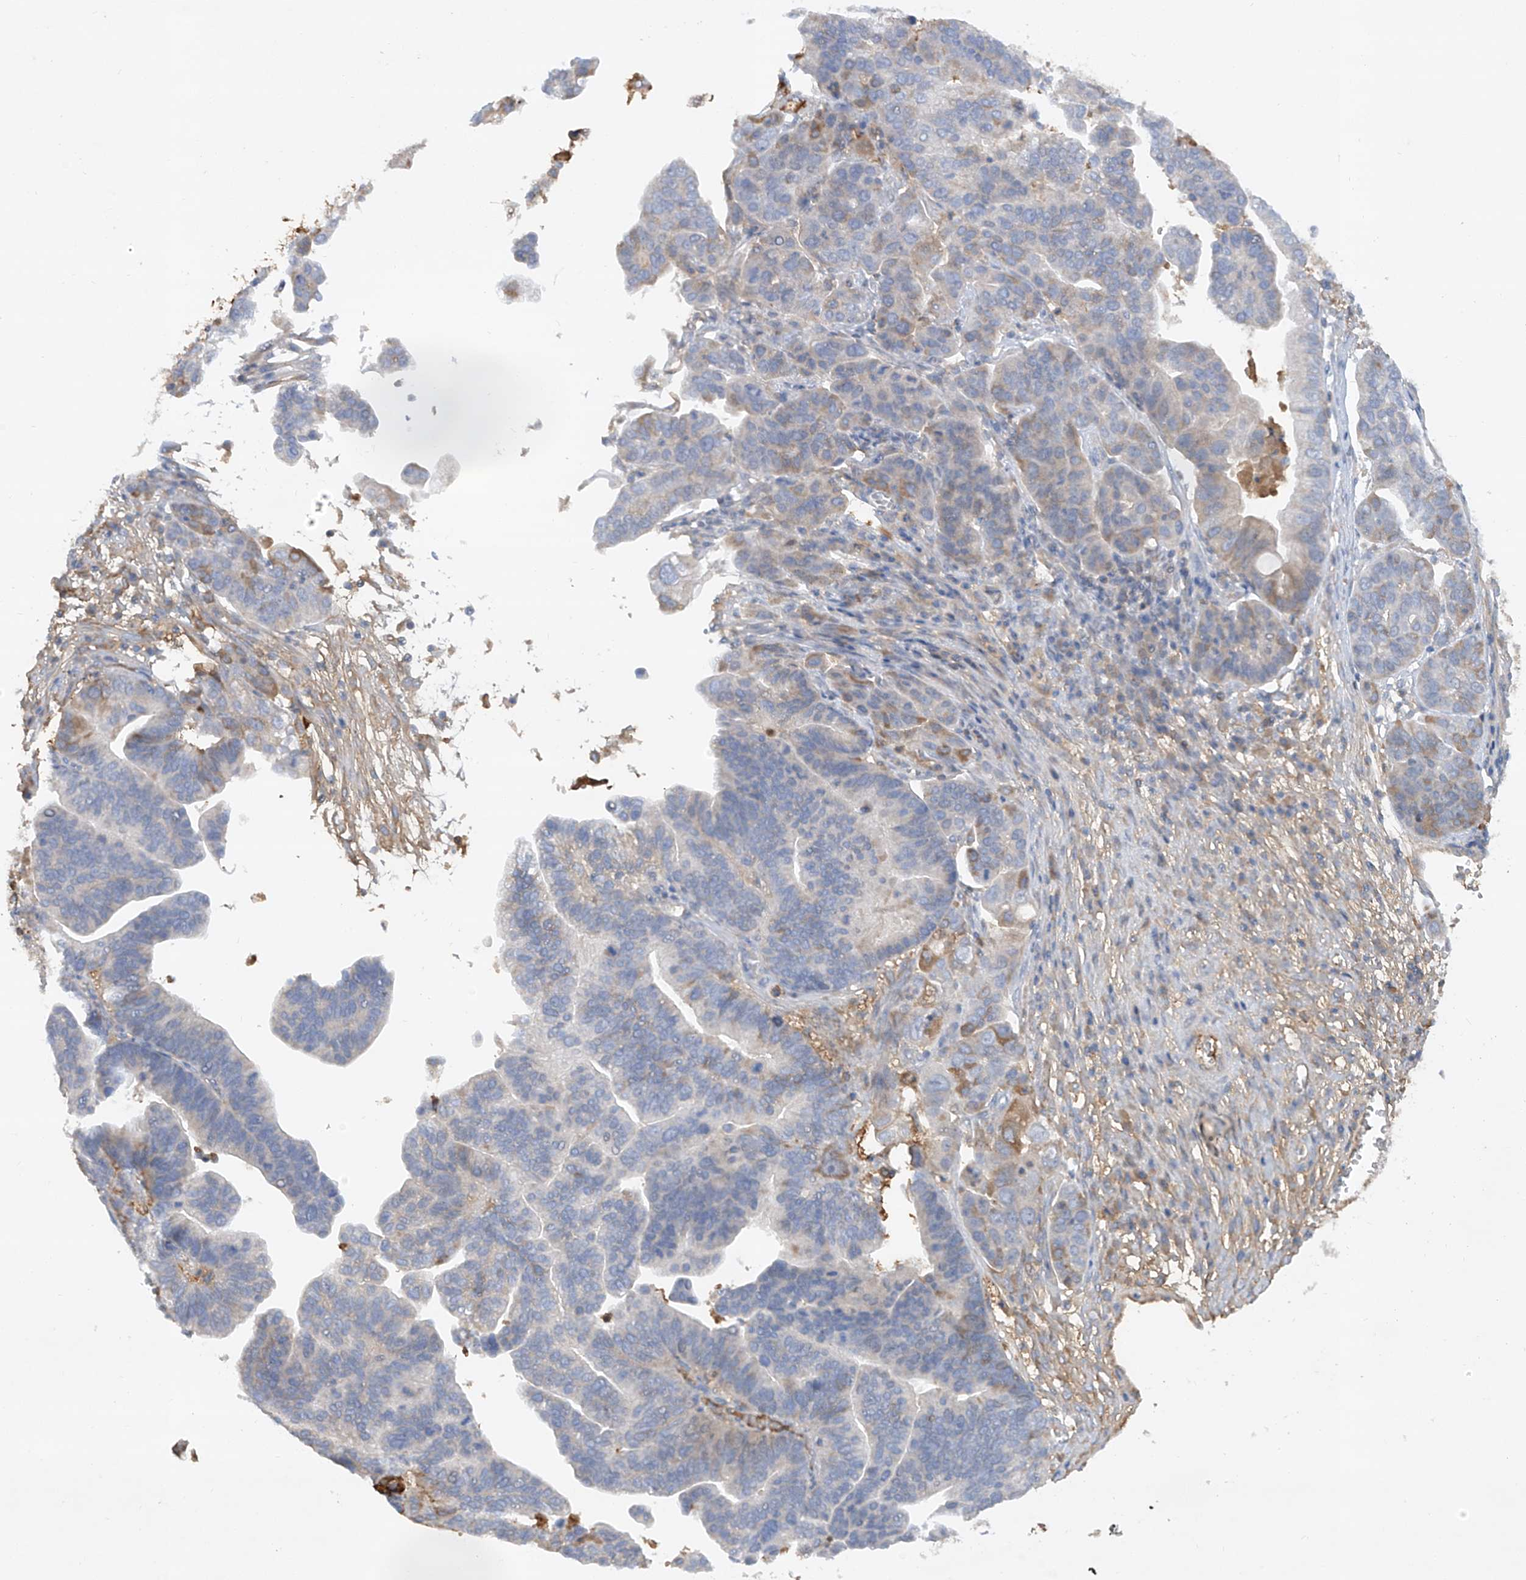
{"staining": {"intensity": "negative", "quantity": "none", "location": "none"}, "tissue": "ovarian cancer", "cell_type": "Tumor cells", "image_type": "cancer", "snomed": [{"axis": "morphology", "description": "Cystadenocarcinoma, serous, NOS"}, {"axis": "topography", "description": "Ovary"}], "caption": "Photomicrograph shows no protein positivity in tumor cells of ovarian serous cystadenocarcinoma tissue. (IHC, brightfield microscopy, high magnification).", "gene": "HAS3", "patient": {"sex": "female", "age": 56}}